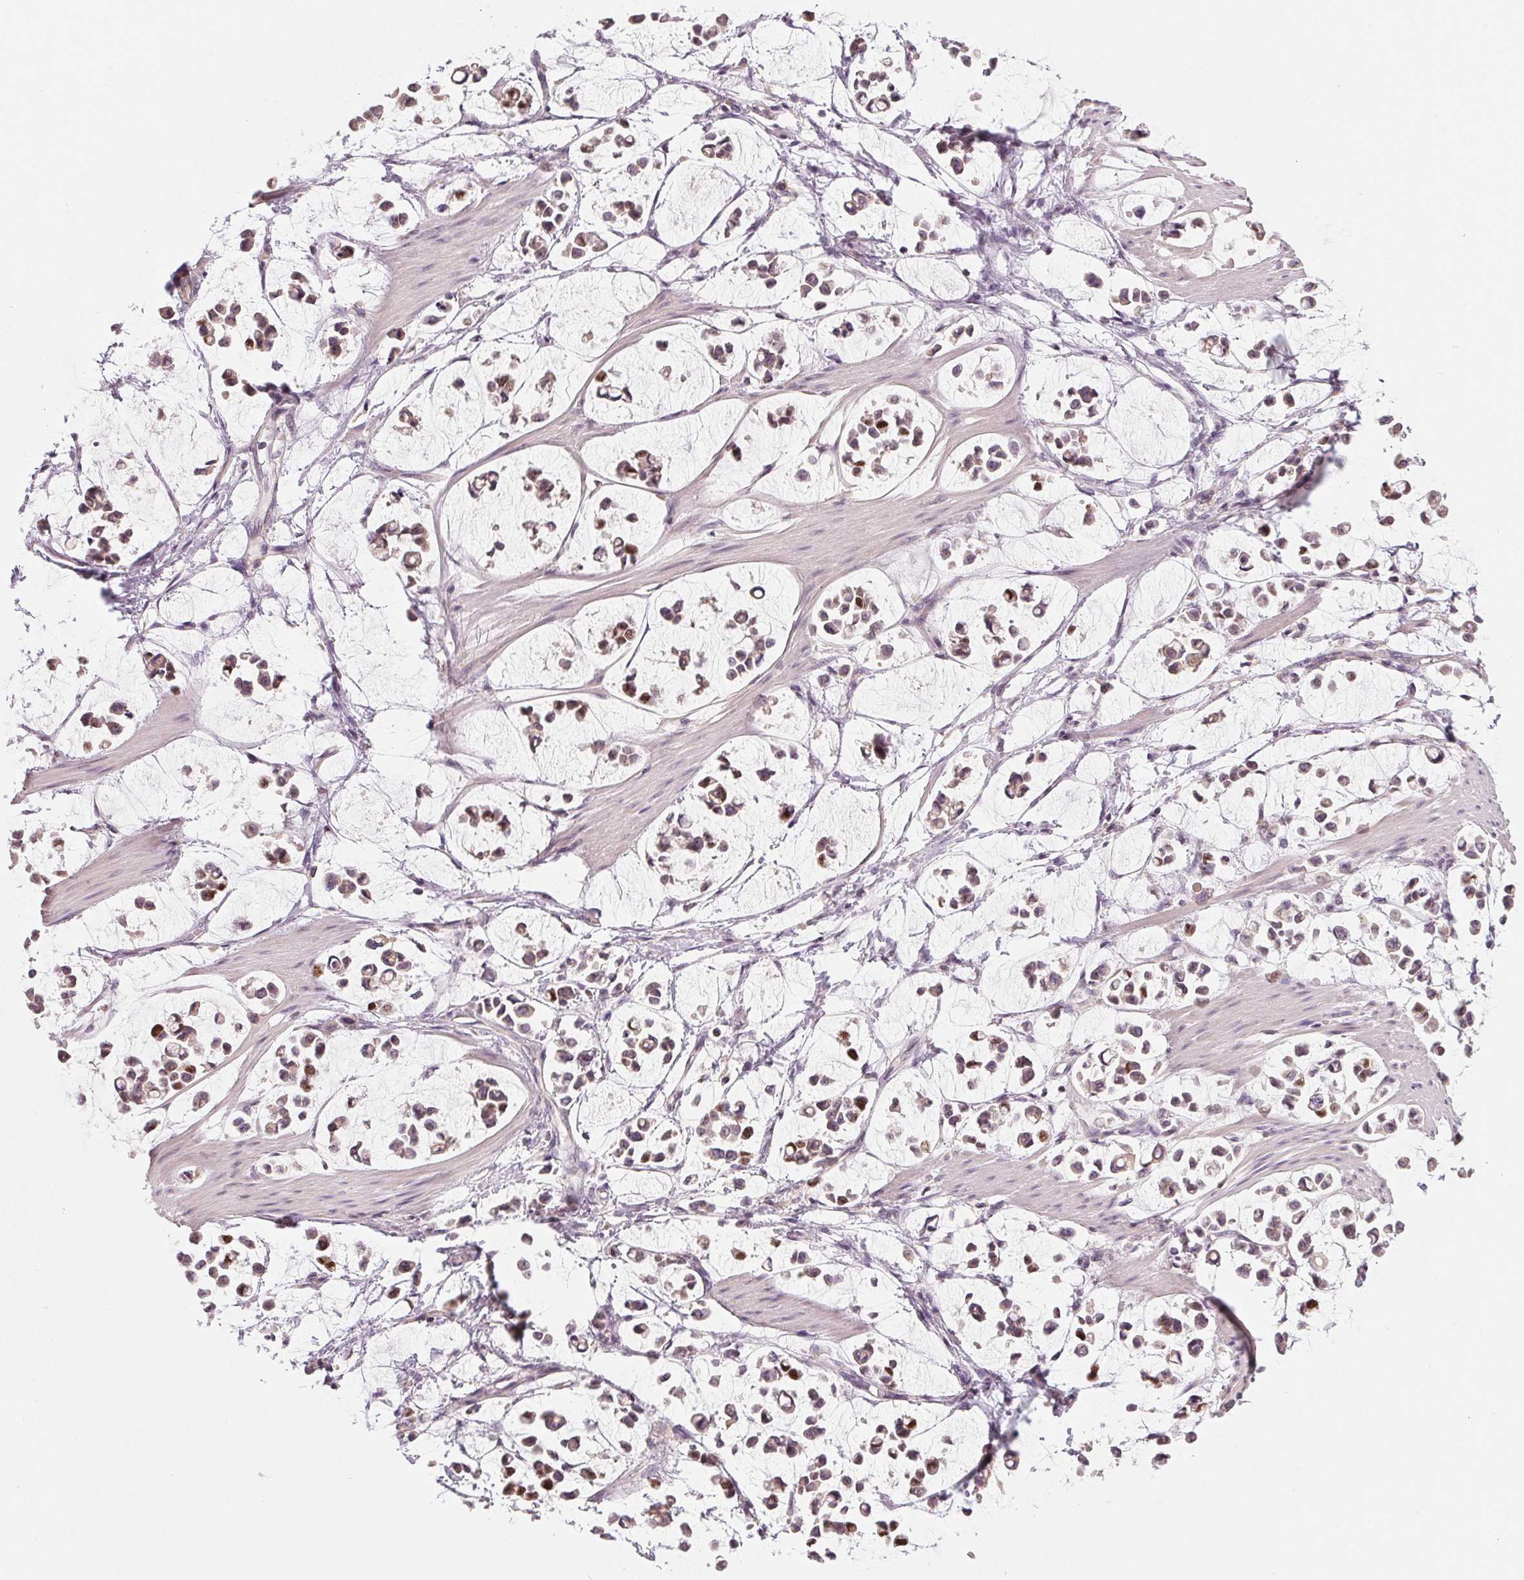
{"staining": {"intensity": "moderate", "quantity": "25%-75%", "location": "cytoplasmic/membranous"}, "tissue": "stomach cancer", "cell_type": "Tumor cells", "image_type": "cancer", "snomed": [{"axis": "morphology", "description": "Adenocarcinoma, NOS"}, {"axis": "topography", "description": "Stomach"}], "caption": "This micrograph exhibits stomach adenocarcinoma stained with immunohistochemistry to label a protein in brown. The cytoplasmic/membranous of tumor cells show moderate positivity for the protein. Nuclei are counter-stained blue.", "gene": "AQP8", "patient": {"sex": "male", "age": 82}}